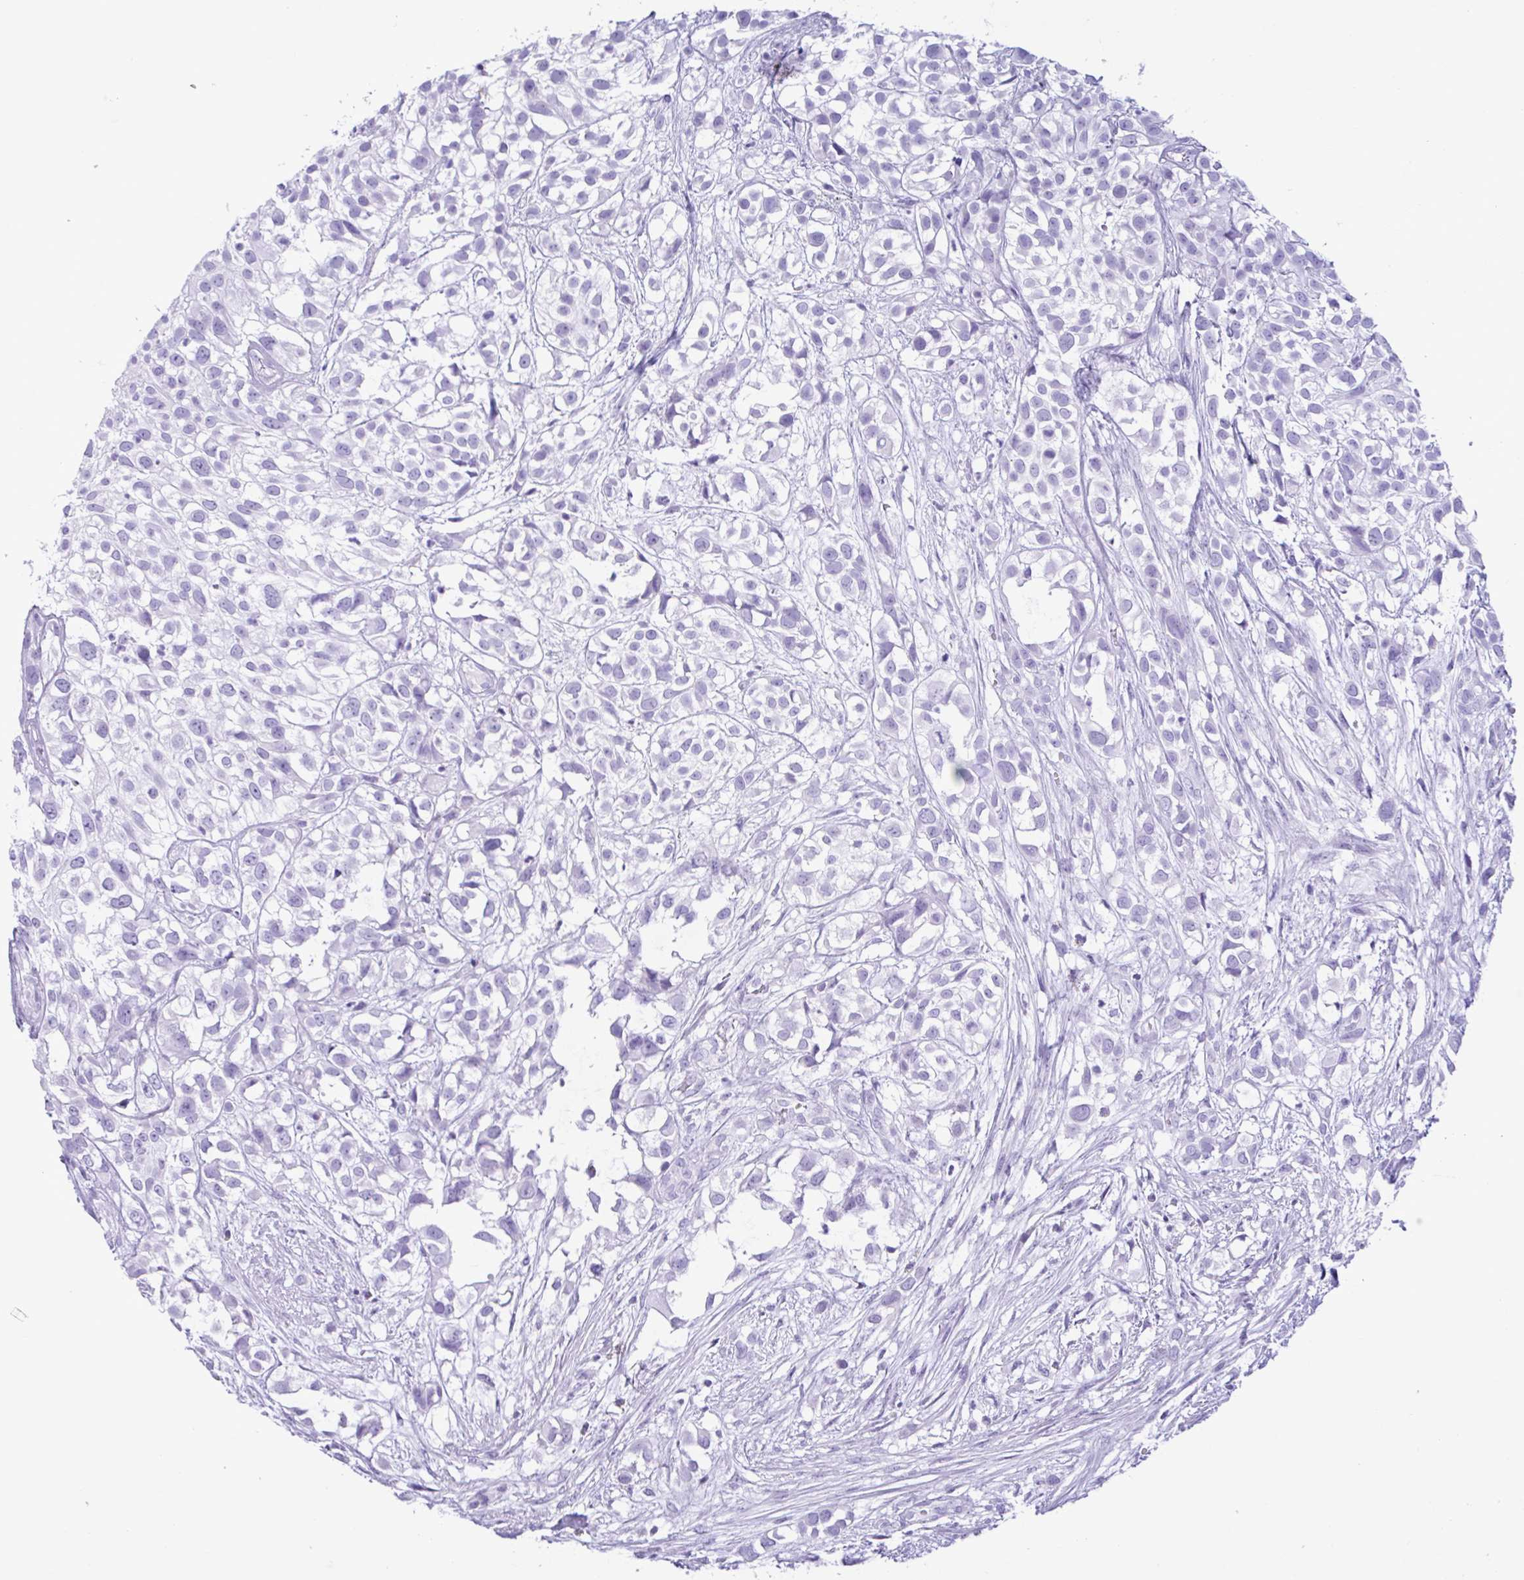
{"staining": {"intensity": "negative", "quantity": "none", "location": "none"}, "tissue": "urothelial cancer", "cell_type": "Tumor cells", "image_type": "cancer", "snomed": [{"axis": "morphology", "description": "Urothelial carcinoma, High grade"}, {"axis": "topography", "description": "Urinary bladder"}], "caption": "Tumor cells are negative for protein expression in human urothelial cancer. Nuclei are stained in blue.", "gene": "MRGPRG", "patient": {"sex": "male", "age": 56}}